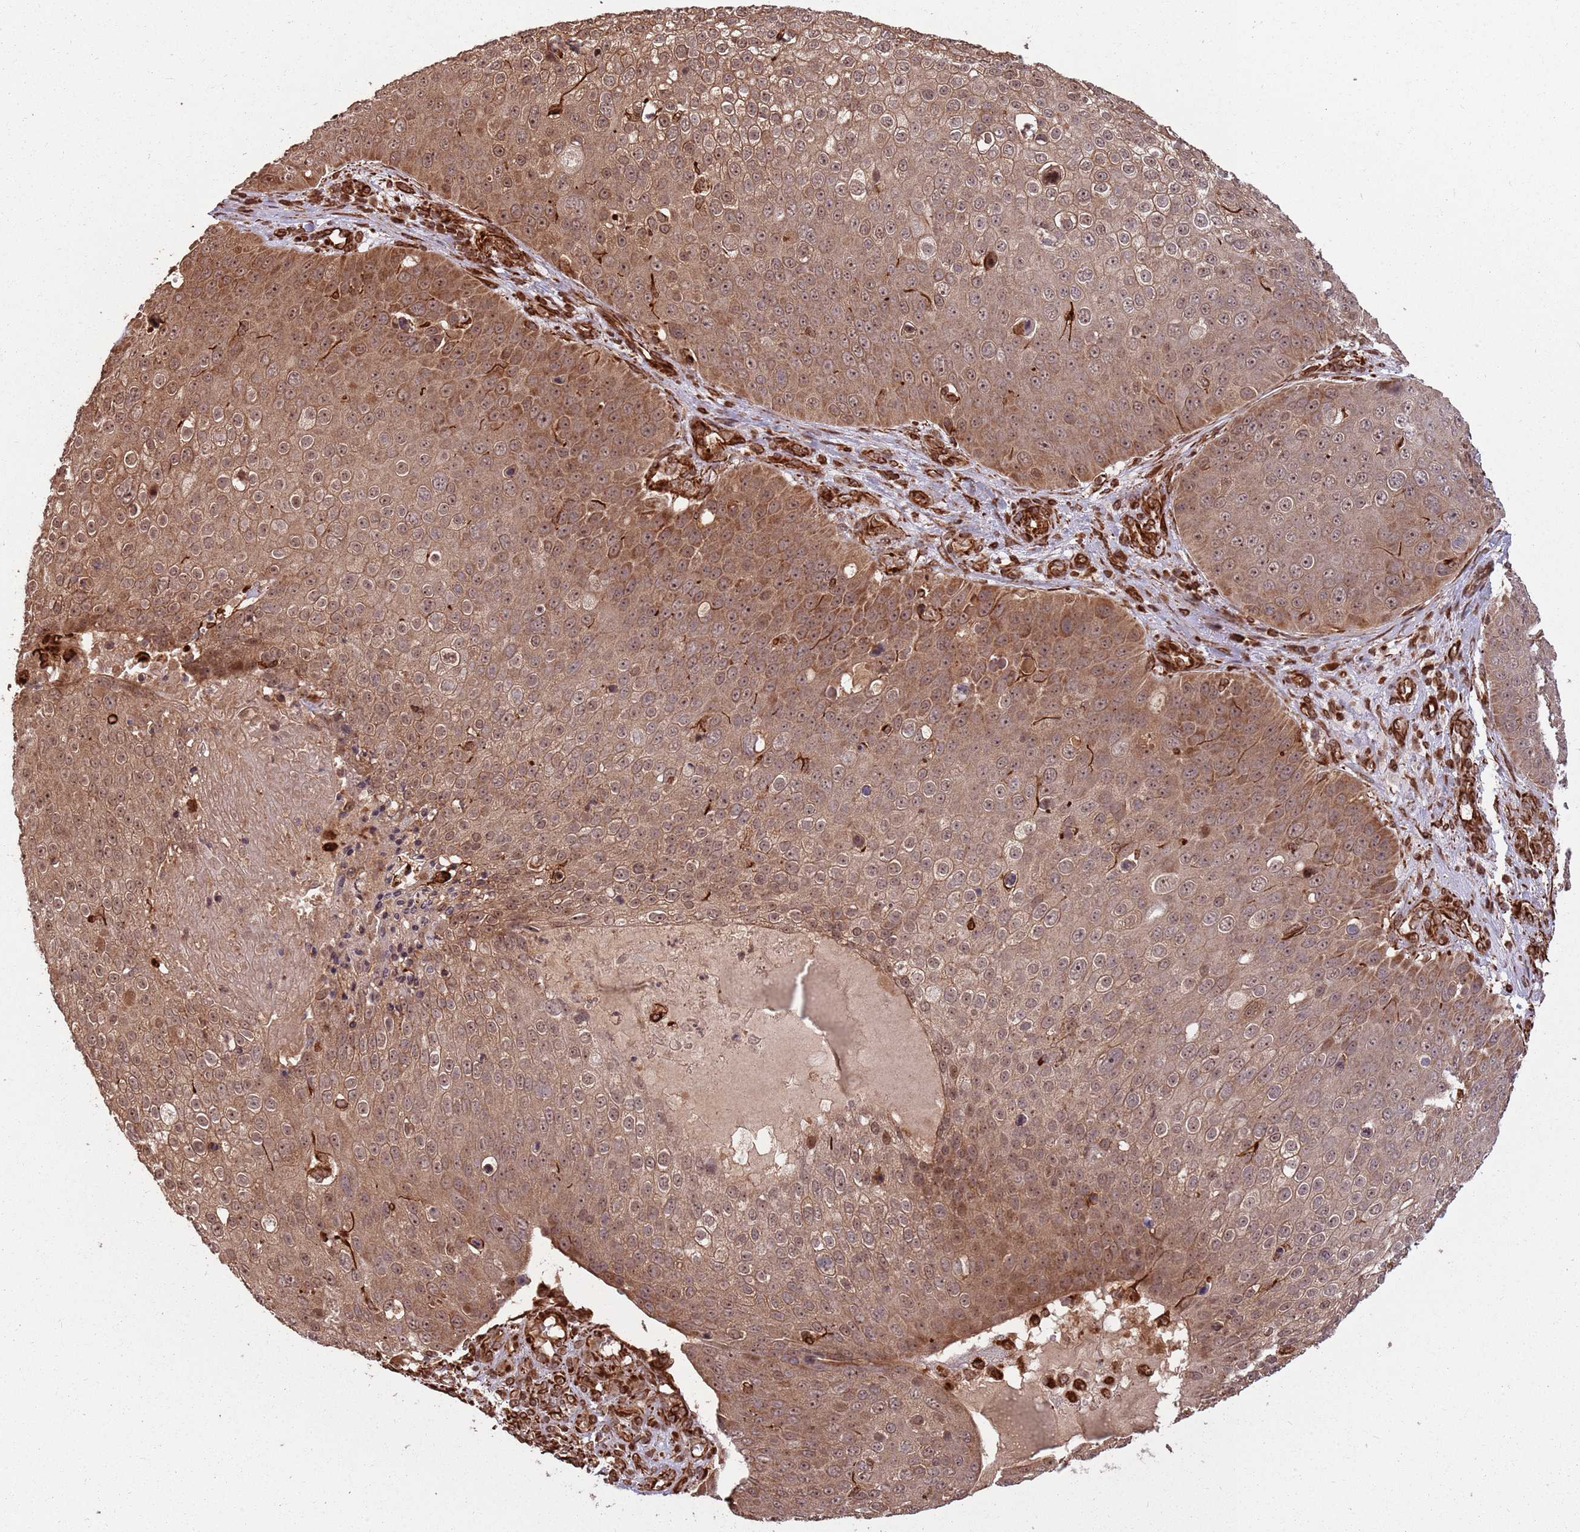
{"staining": {"intensity": "moderate", "quantity": ">75%", "location": "cytoplasmic/membranous,nuclear"}, "tissue": "skin cancer", "cell_type": "Tumor cells", "image_type": "cancer", "snomed": [{"axis": "morphology", "description": "Squamous cell carcinoma, NOS"}, {"axis": "topography", "description": "Skin"}], "caption": "There is medium levels of moderate cytoplasmic/membranous and nuclear expression in tumor cells of skin cancer (squamous cell carcinoma), as demonstrated by immunohistochemical staining (brown color).", "gene": "ADAMTS3", "patient": {"sex": "male", "age": 71}}